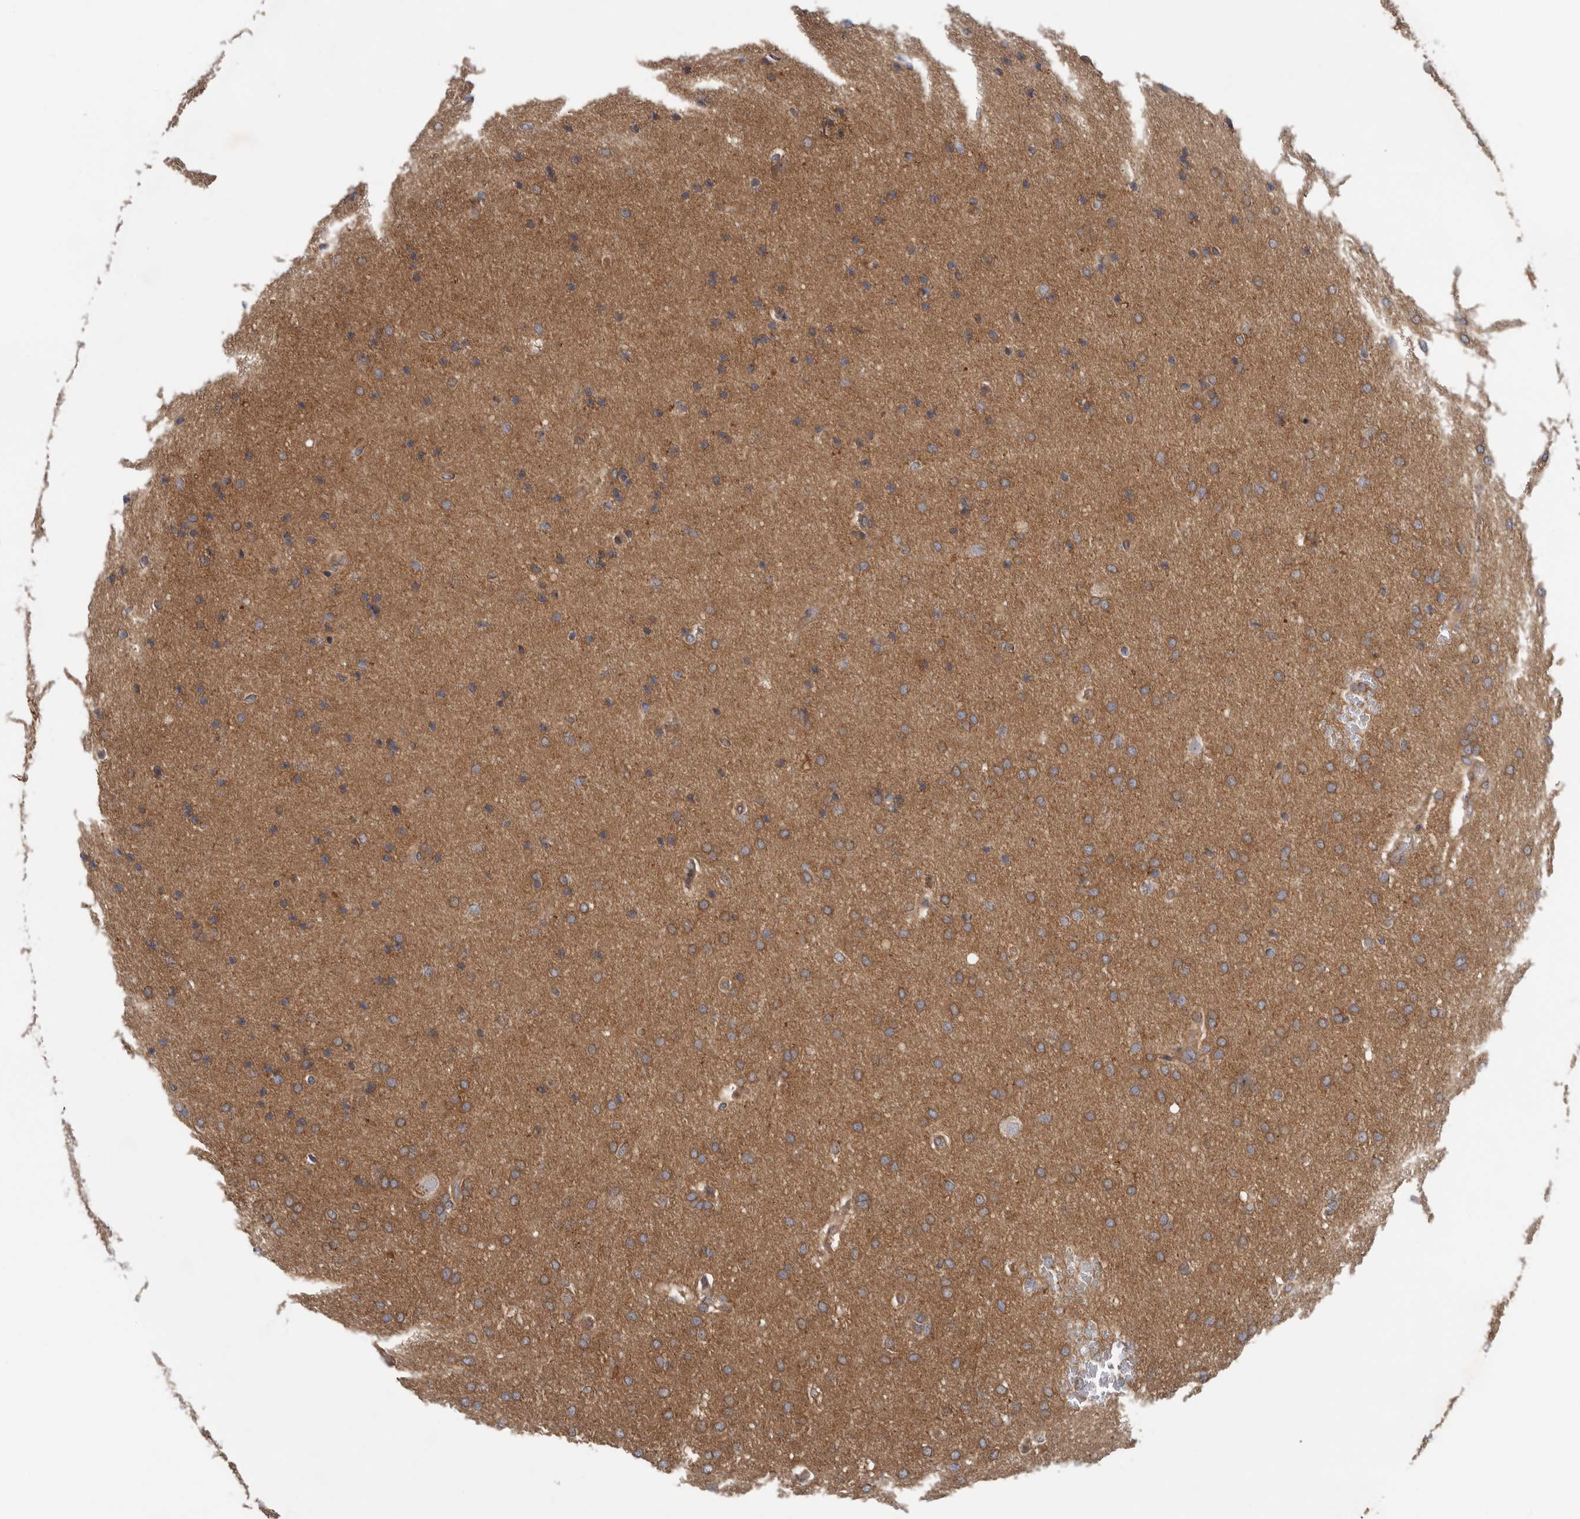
{"staining": {"intensity": "moderate", "quantity": ">75%", "location": "cytoplasmic/membranous"}, "tissue": "glioma", "cell_type": "Tumor cells", "image_type": "cancer", "snomed": [{"axis": "morphology", "description": "Glioma, malignant, Low grade"}, {"axis": "topography", "description": "Brain"}], "caption": "Immunohistochemical staining of glioma shows medium levels of moderate cytoplasmic/membranous positivity in approximately >75% of tumor cells.", "gene": "HINT3", "patient": {"sex": "female", "age": 37}}